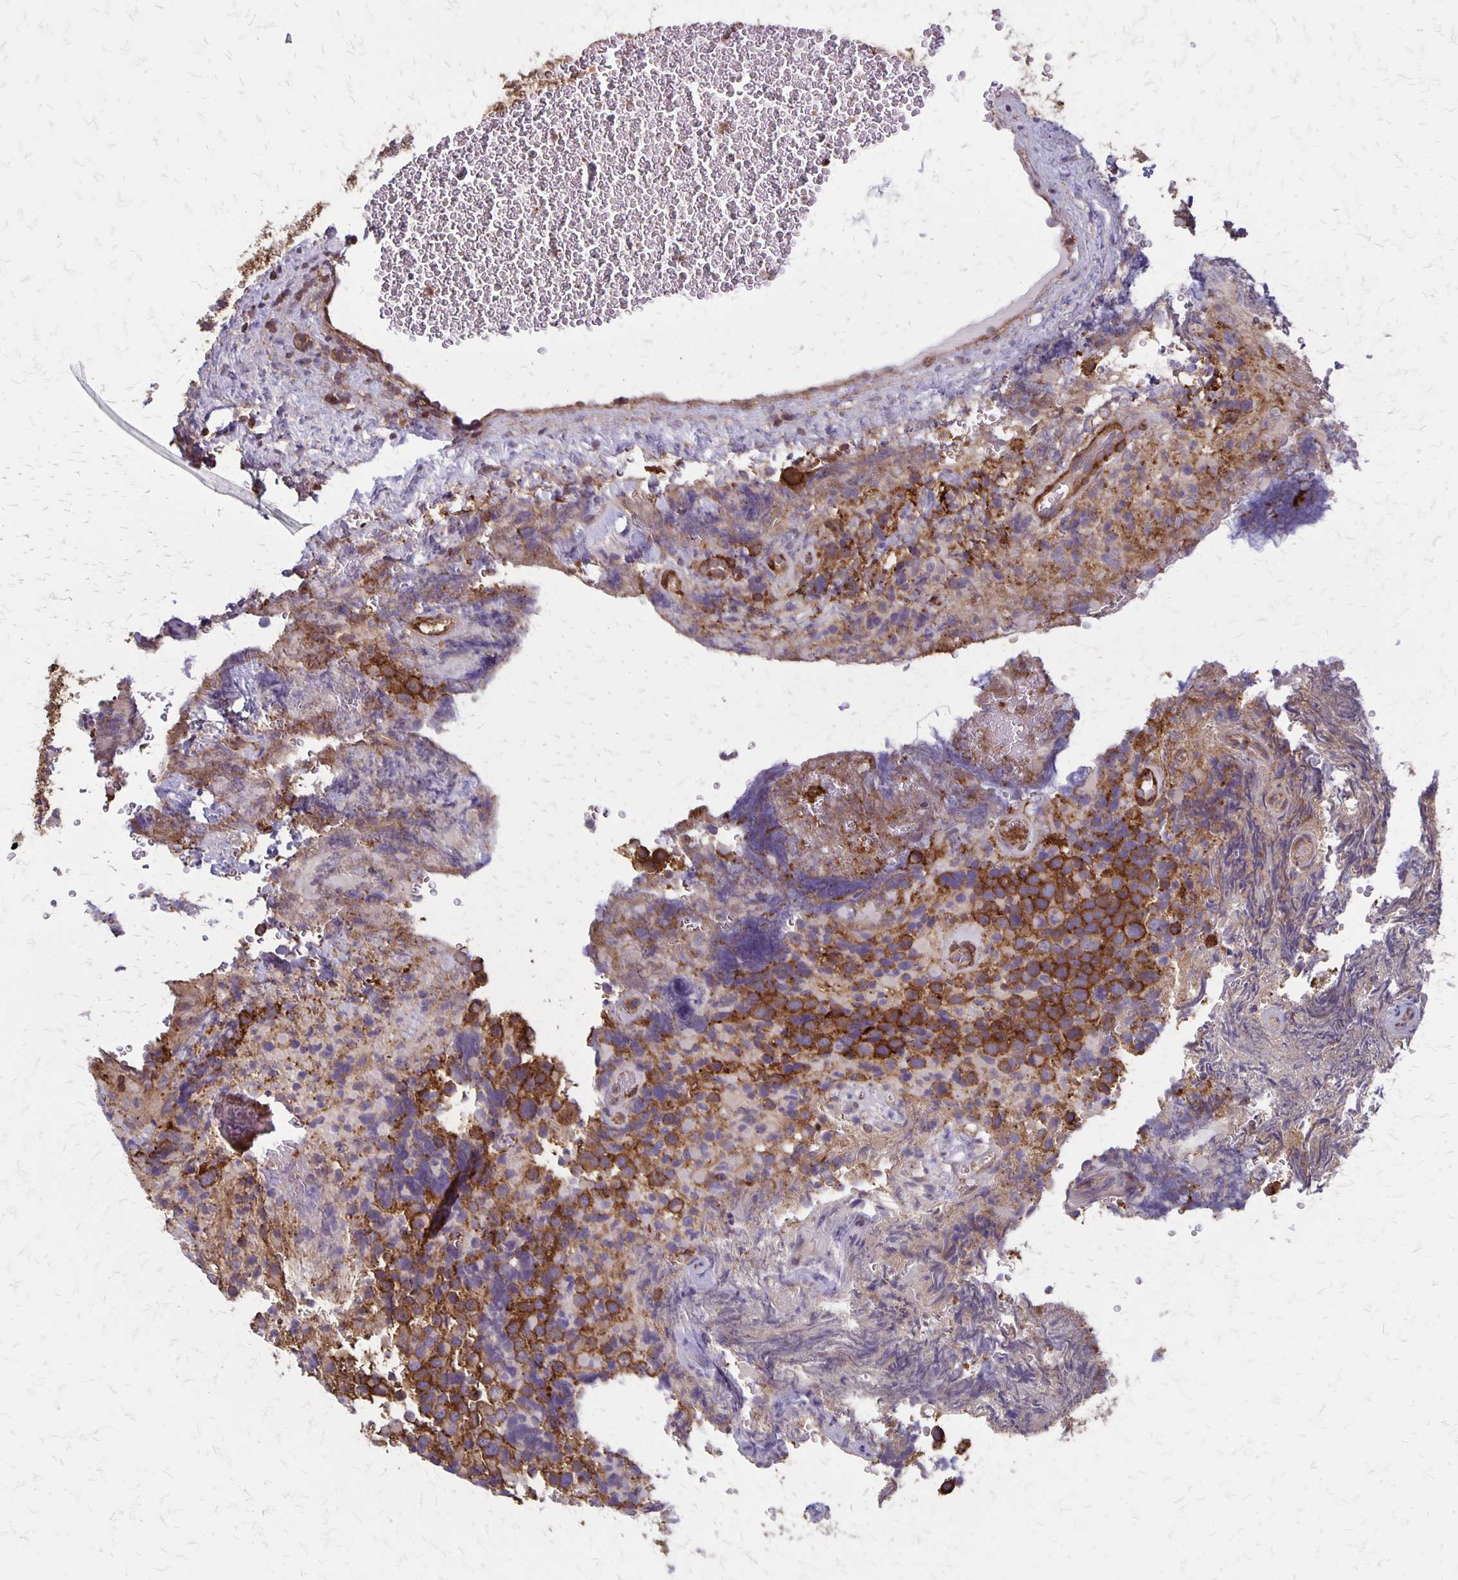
{"staining": {"intensity": "strong", "quantity": "25%-75%", "location": "cytoplasmic/membranous"}, "tissue": "glioma", "cell_type": "Tumor cells", "image_type": "cancer", "snomed": [{"axis": "morphology", "description": "Glioma, malignant, High grade"}, {"axis": "topography", "description": "Brain"}], "caption": "There is high levels of strong cytoplasmic/membranous positivity in tumor cells of glioma, as demonstrated by immunohistochemical staining (brown color).", "gene": "SEPTIN5", "patient": {"sex": "female", "age": 40}}